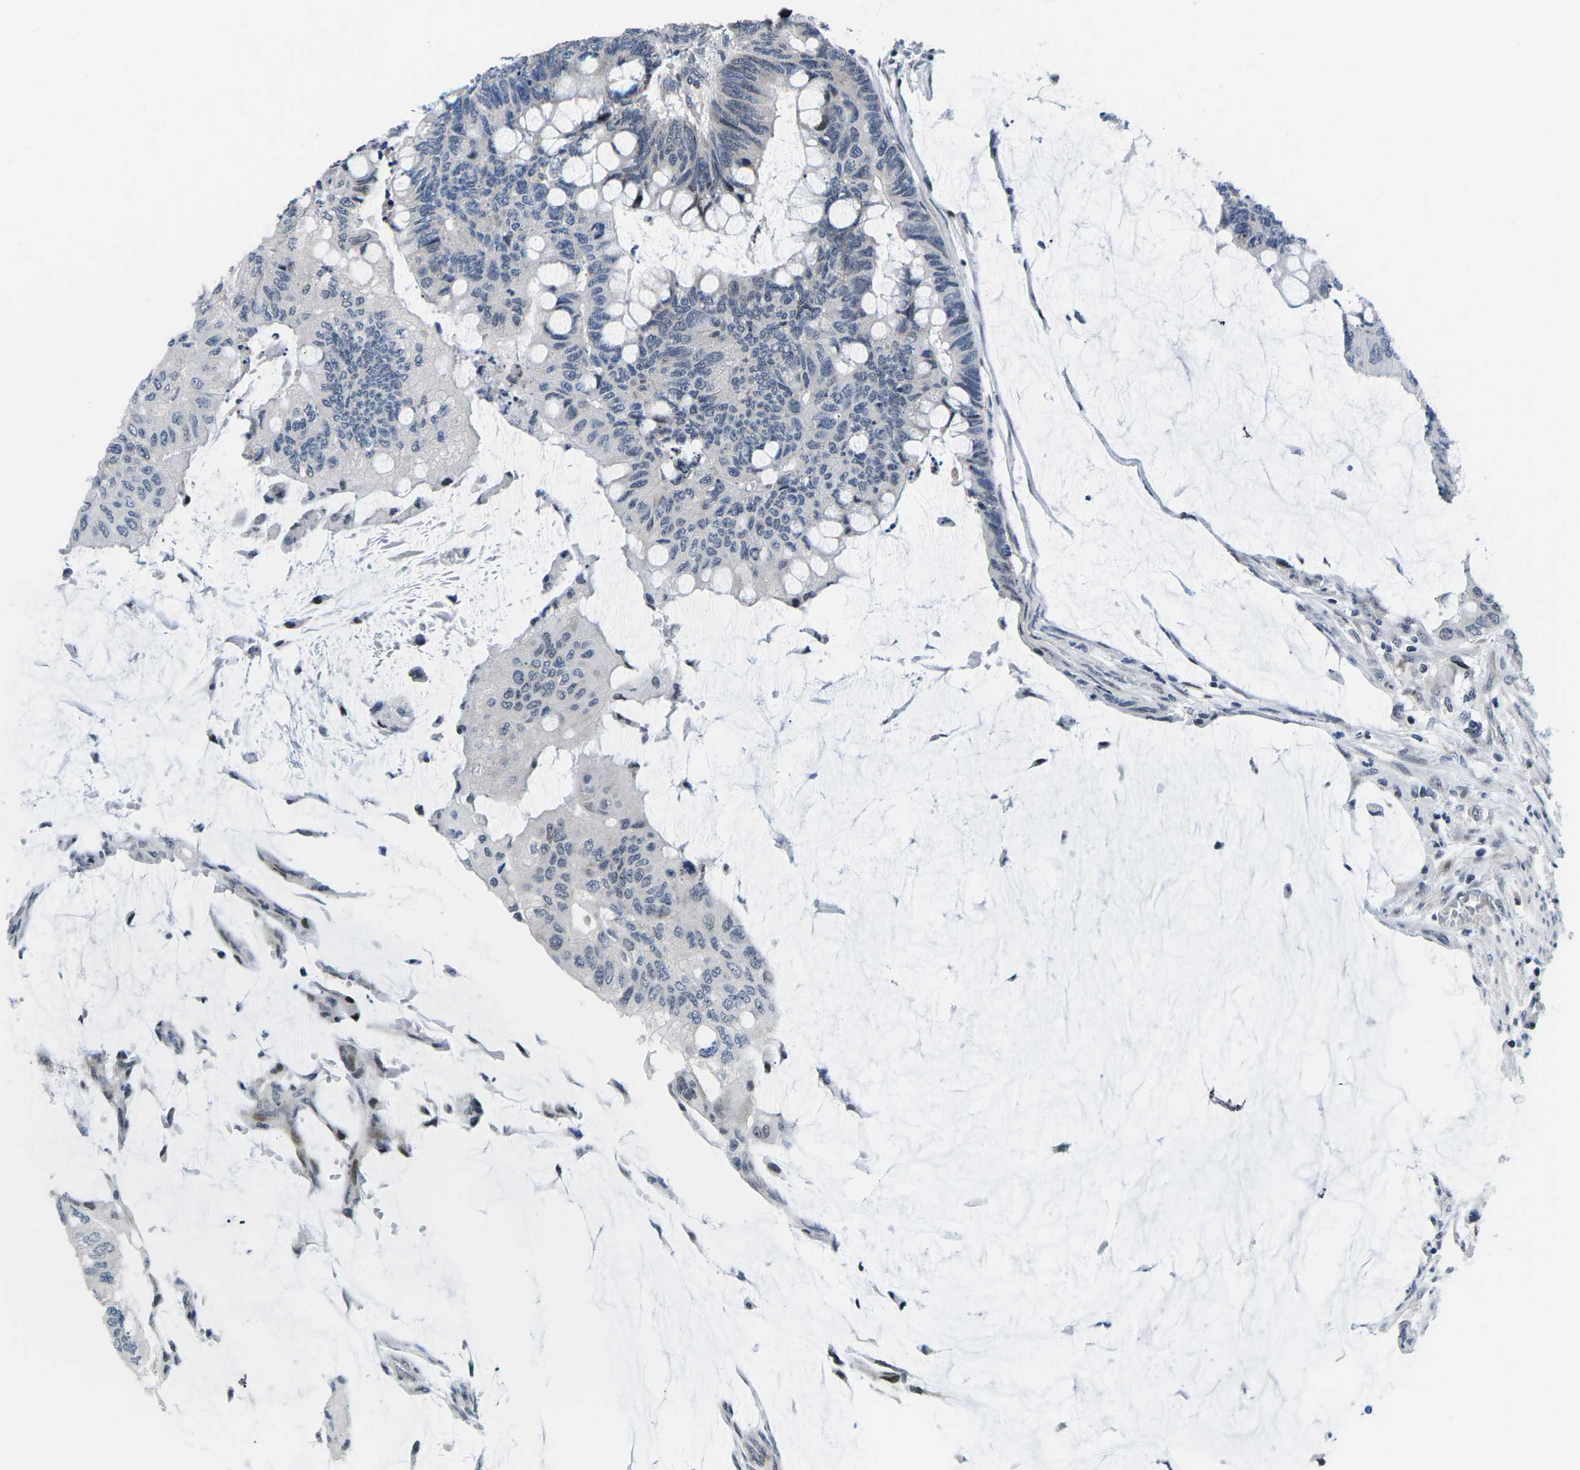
{"staining": {"intensity": "negative", "quantity": "none", "location": "none"}, "tissue": "colorectal cancer", "cell_type": "Tumor cells", "image_type": "cancer", "snomed": [{"axis": "morphology", "description": "Normal tissue, NOS"}, {"axis": "morphology", "description": "Adenocarcinoma, NOS"}, {"axis": "topography", "description": "Rectum"}], "caption": "Immunohistochemical staining of colorectal cancer demonstrates no significant expression in tumor cells.", "gene": "CDC73", "patient": {"sex": "male", "age": 92}}